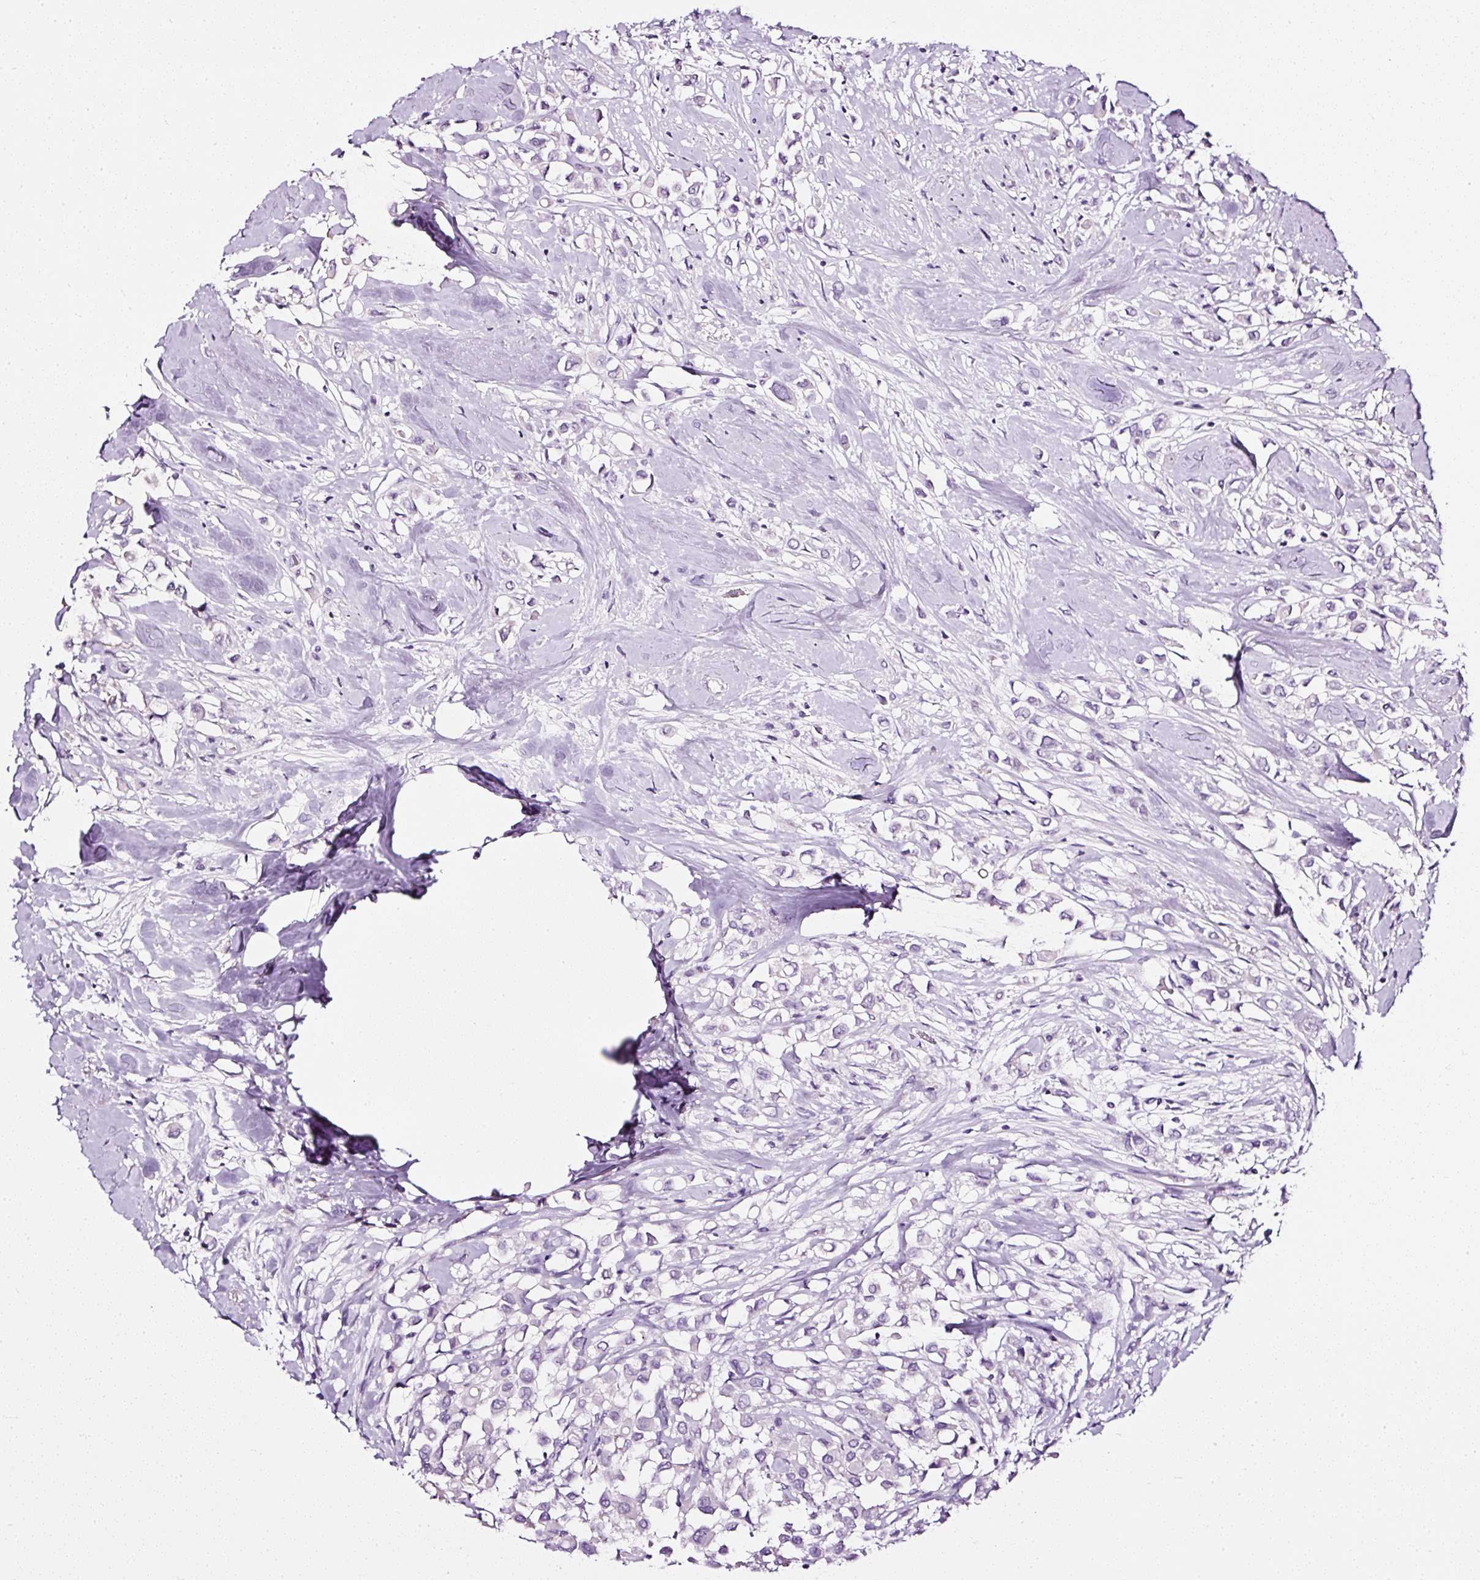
{"staining": {"intensity": "negative", "quantity": "none", "location": "none"}, "tissue": "breast cancer", "cell_type": "Tumor cells", "image_type": "cancer", "snomed": [{"axis": "morphology", "description": "Duct carcinoma"}, {"axis": "topography", "description": "Breast"}], "caption": "Tumor cells are negative for brown protein staining in breast cancer (invasive ductal carcinoma).", "gene": "ATP2A1", "patient": {"sex": "female", "age": 61}}